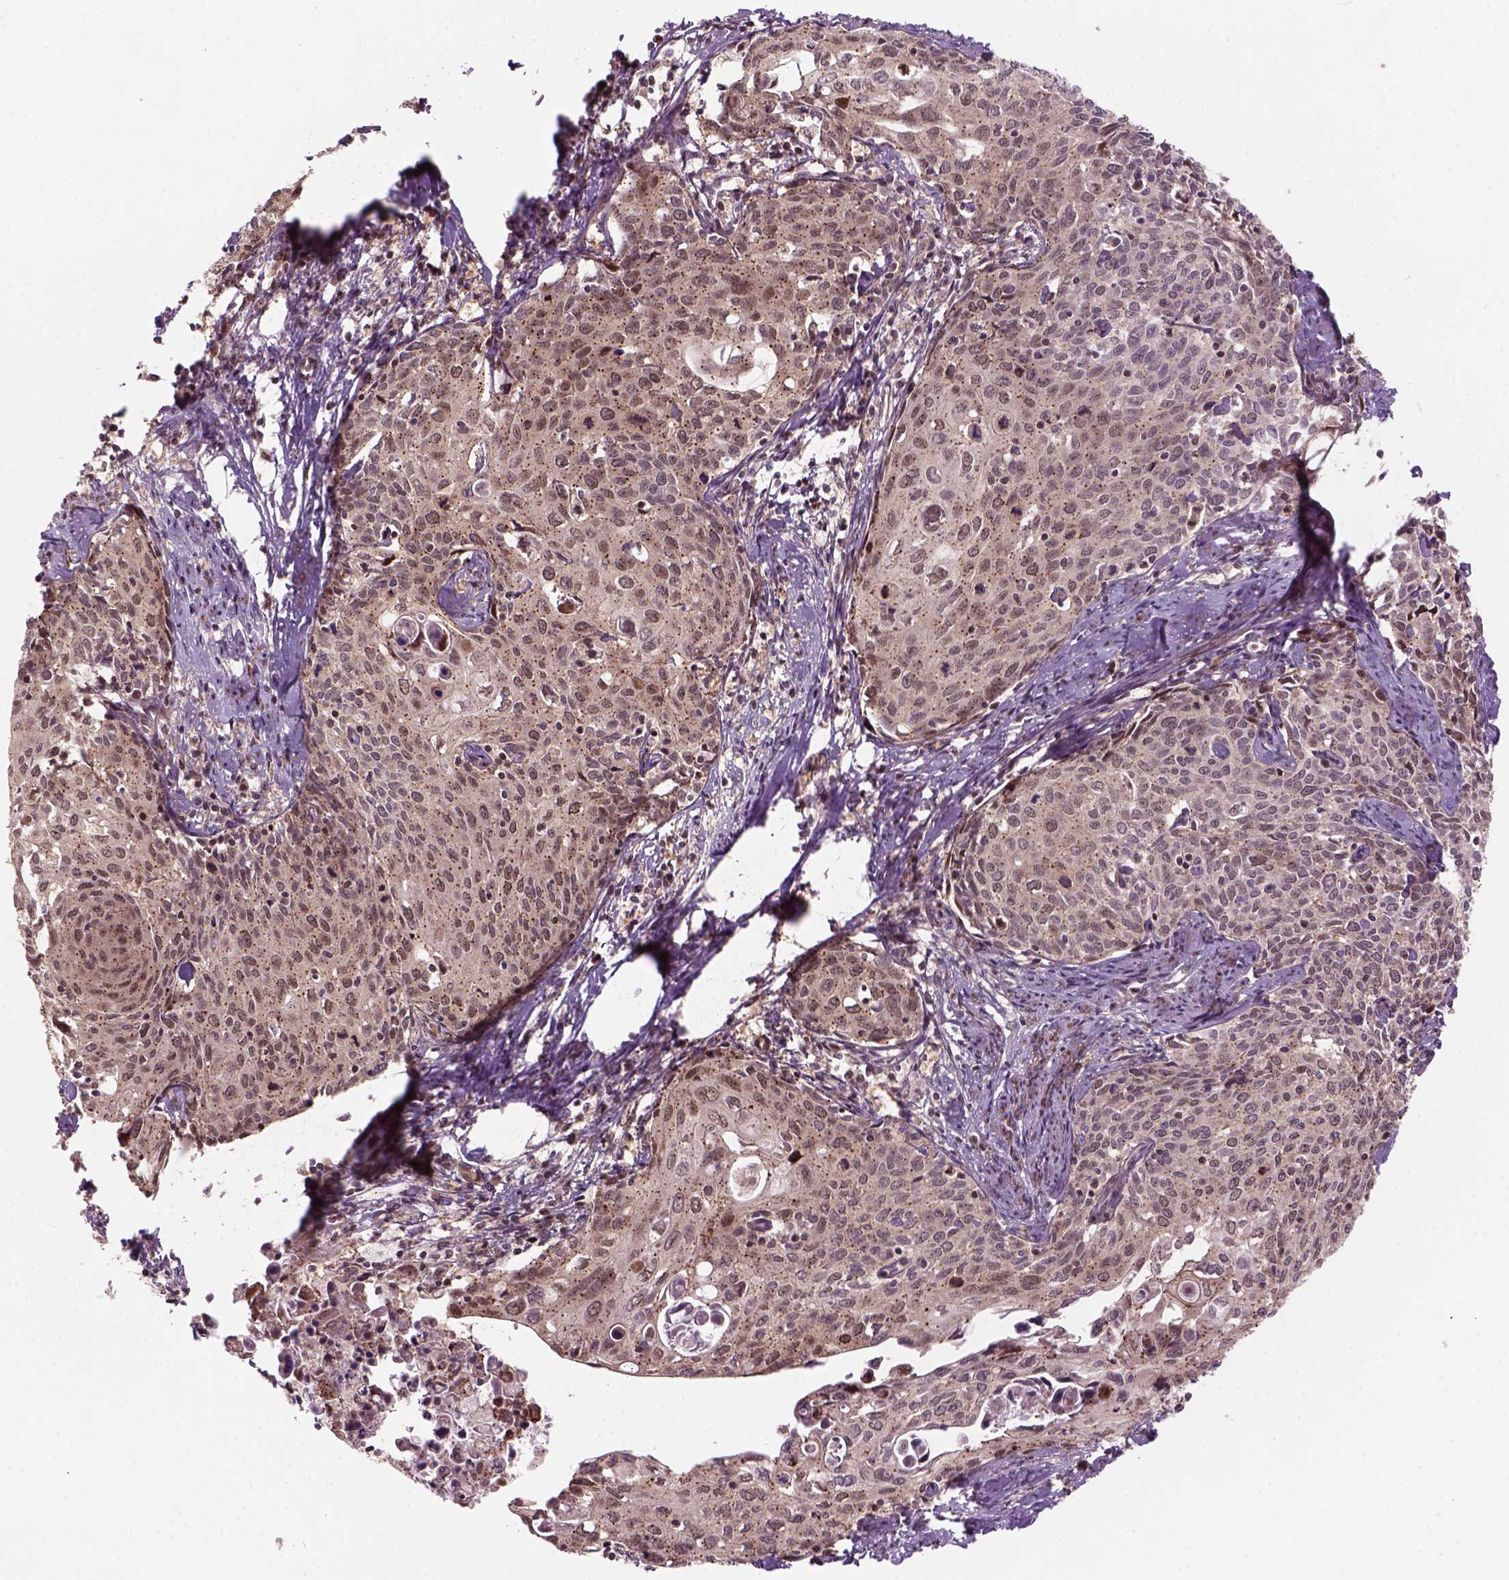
{"staining": {"intensity": "moderate", "quantity": "<25%", "location": "cytoplasmic/membranous,nuclear"}, "tissue": "cervical cancer", "cell_type": "Tumor cells", "image_type": "cancer", "snomed": [{"axis": "morphology", "description": "Squamous cell carcinoma, NOS"}, {"axis": "topography", "description": "Cervix"}], "caption": "This histopathology image demonstrates cervical squamous cell carcinoma stained with IHC to label a protein in brown. The cytoplasmic/membranous and nuclear of tumor cells show moderate positivity for the protein. Nuclei are counter-stained blue.", "gene": "PSMD11", "patient": {"sex": "female", "age": 62}}